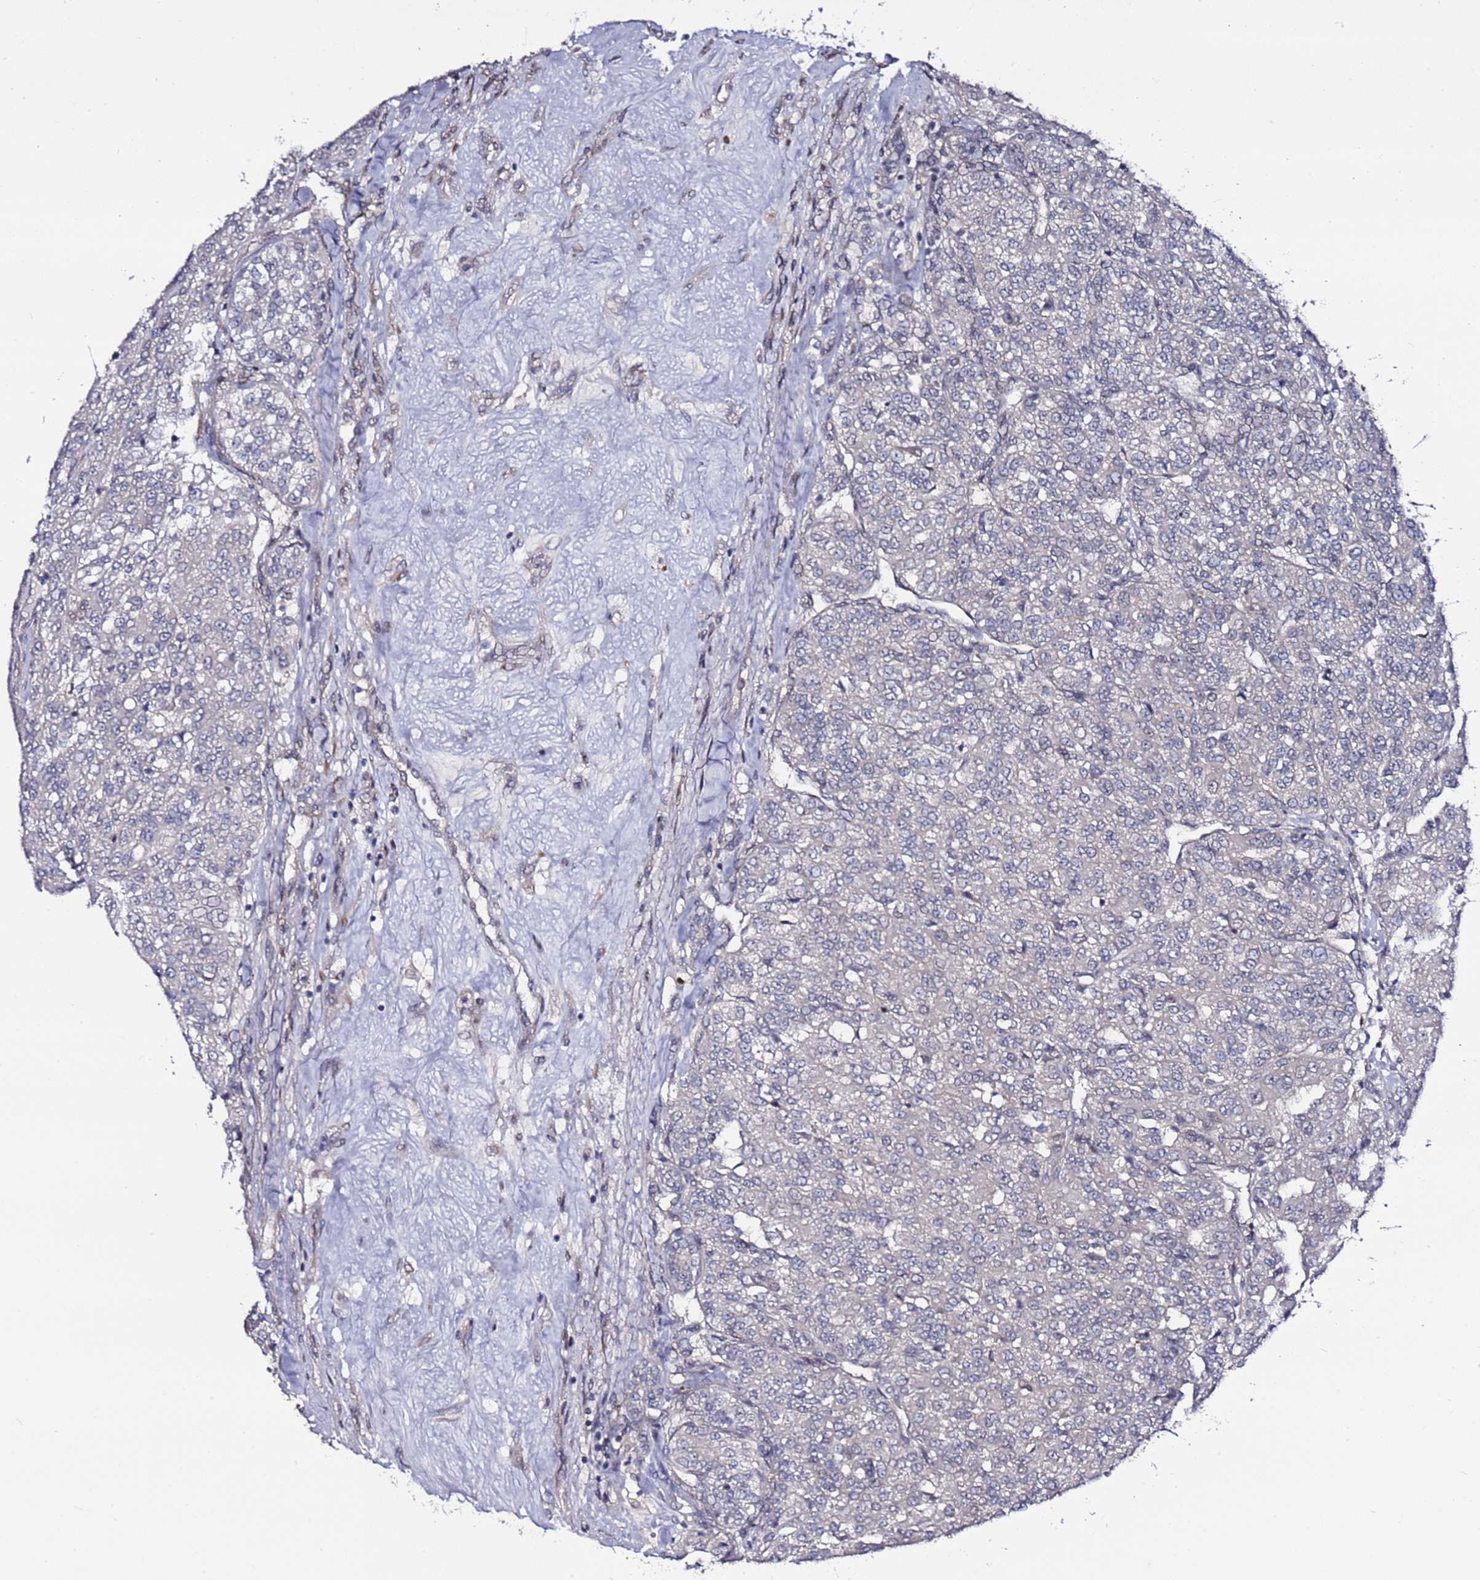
{"staining": {"intensity": "negative", "quantity": "none", "location": "none"}, "tissue": "renal cancer", "cell_type": "Tumor cells", "image_type": "cancer", "snomed": [{"axis": "morphology", "description": "Adenocarcinoma, NOS"}, {"axis": "topography", "description": "Kidney"}], "caption": "The histopathology image demonstrates no significant positivity in tumor cells of renal cancer (adenocarcinoma).", "gene": "POLR2D", "patient": {"sex": "female", "age": 63}}